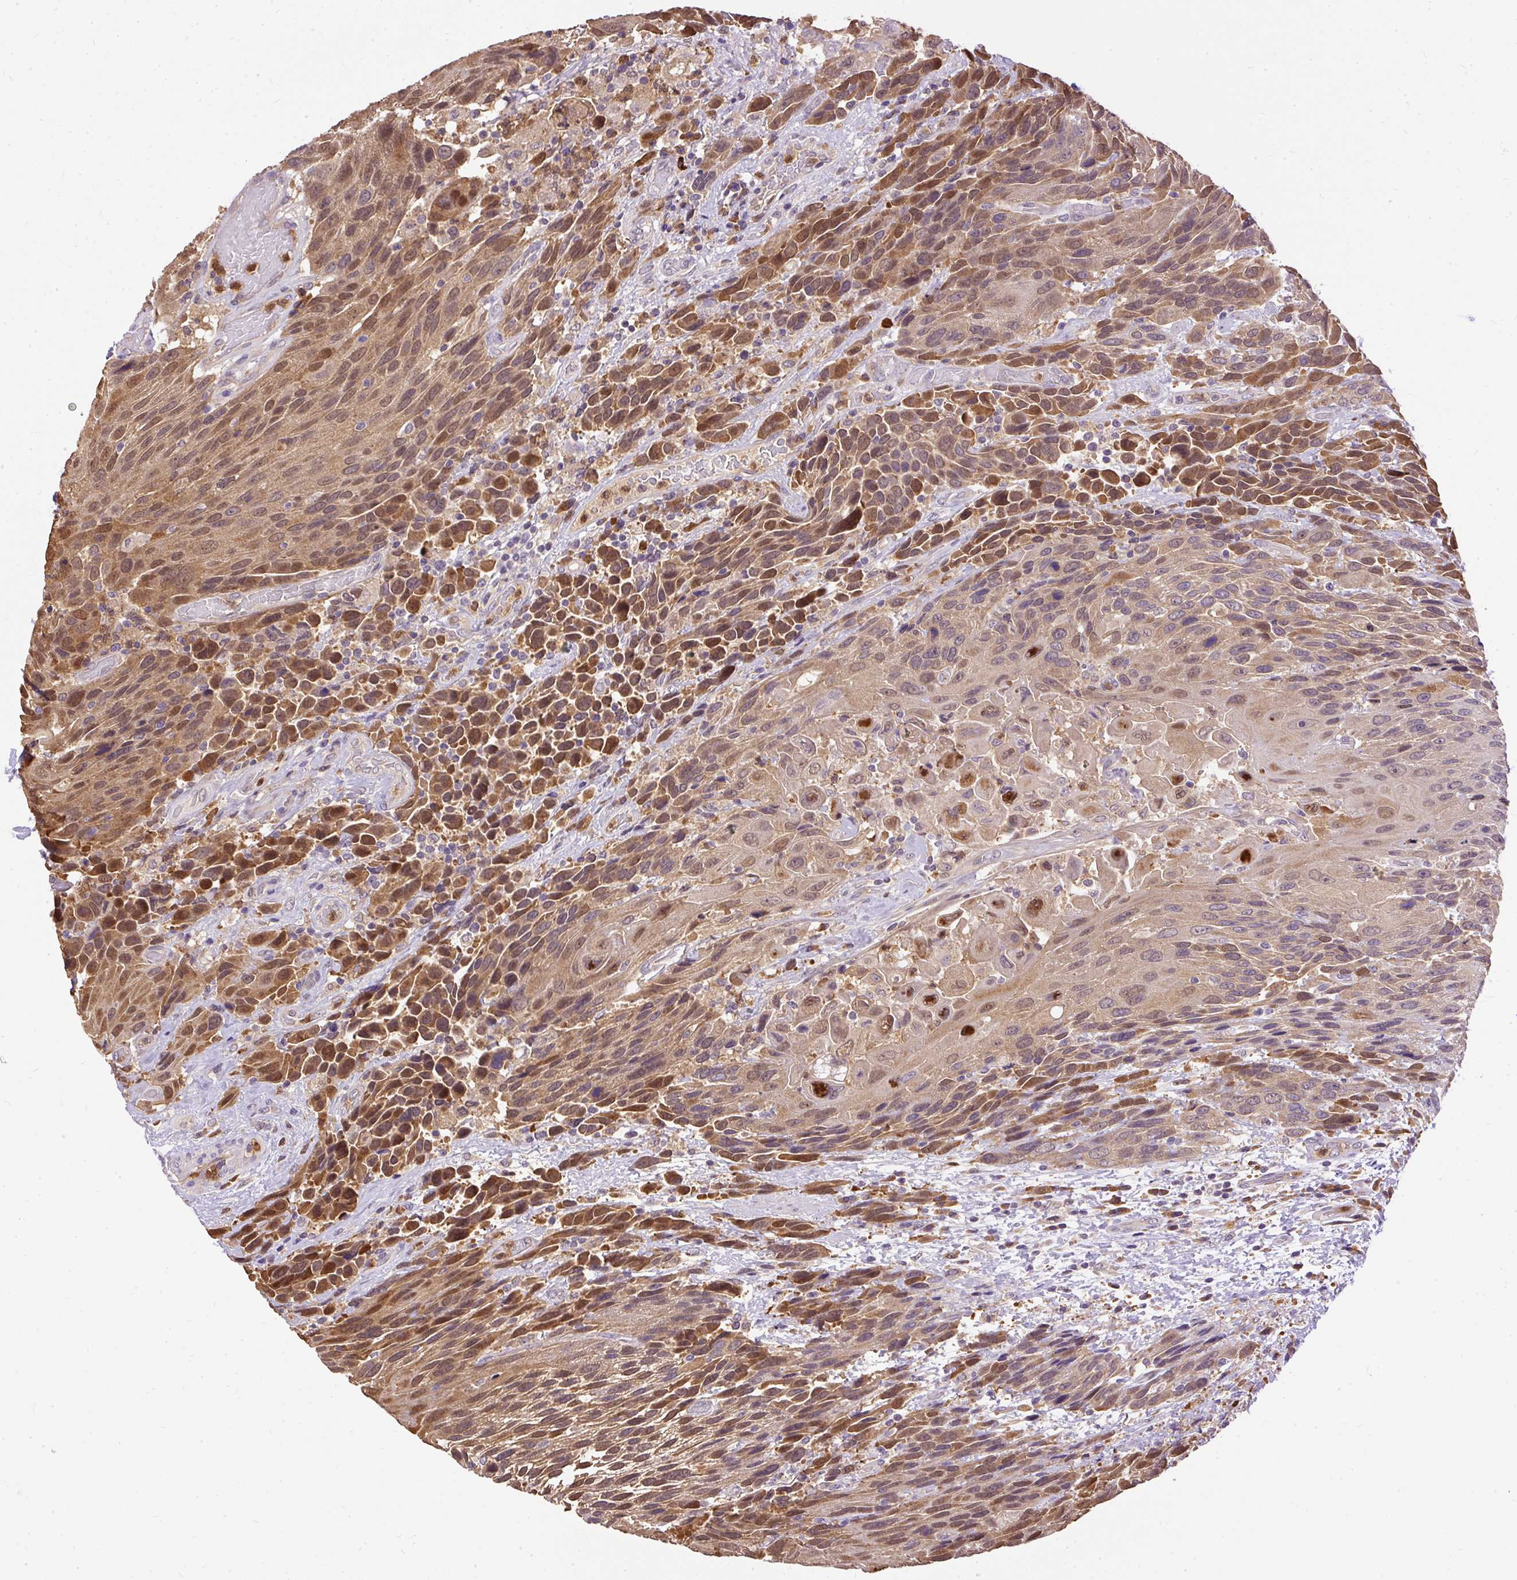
{"staining": {"intensity": "moderate", "quantity": "25%-75%", "location": "cytoplasmic/membranous"}, "tissue": "urothelial cancer", "cell_type": "Tumor cells", "image_type": "cancer", "snomed": [{"axis": "morphology", "description": "Urothelial carcinoma, High grade"}, {"axis": "topography", "description": "Urinary bladder"}], "caption": "Human urothelial carcinoma (high-grade) stained with a brown dye displays moderate cytoplasmic/membranous positive positivity in approximately 25%-75% of tumor cells.", "gene": "CTTNBP2", "patient": {"sex": "female", "age": 70}}